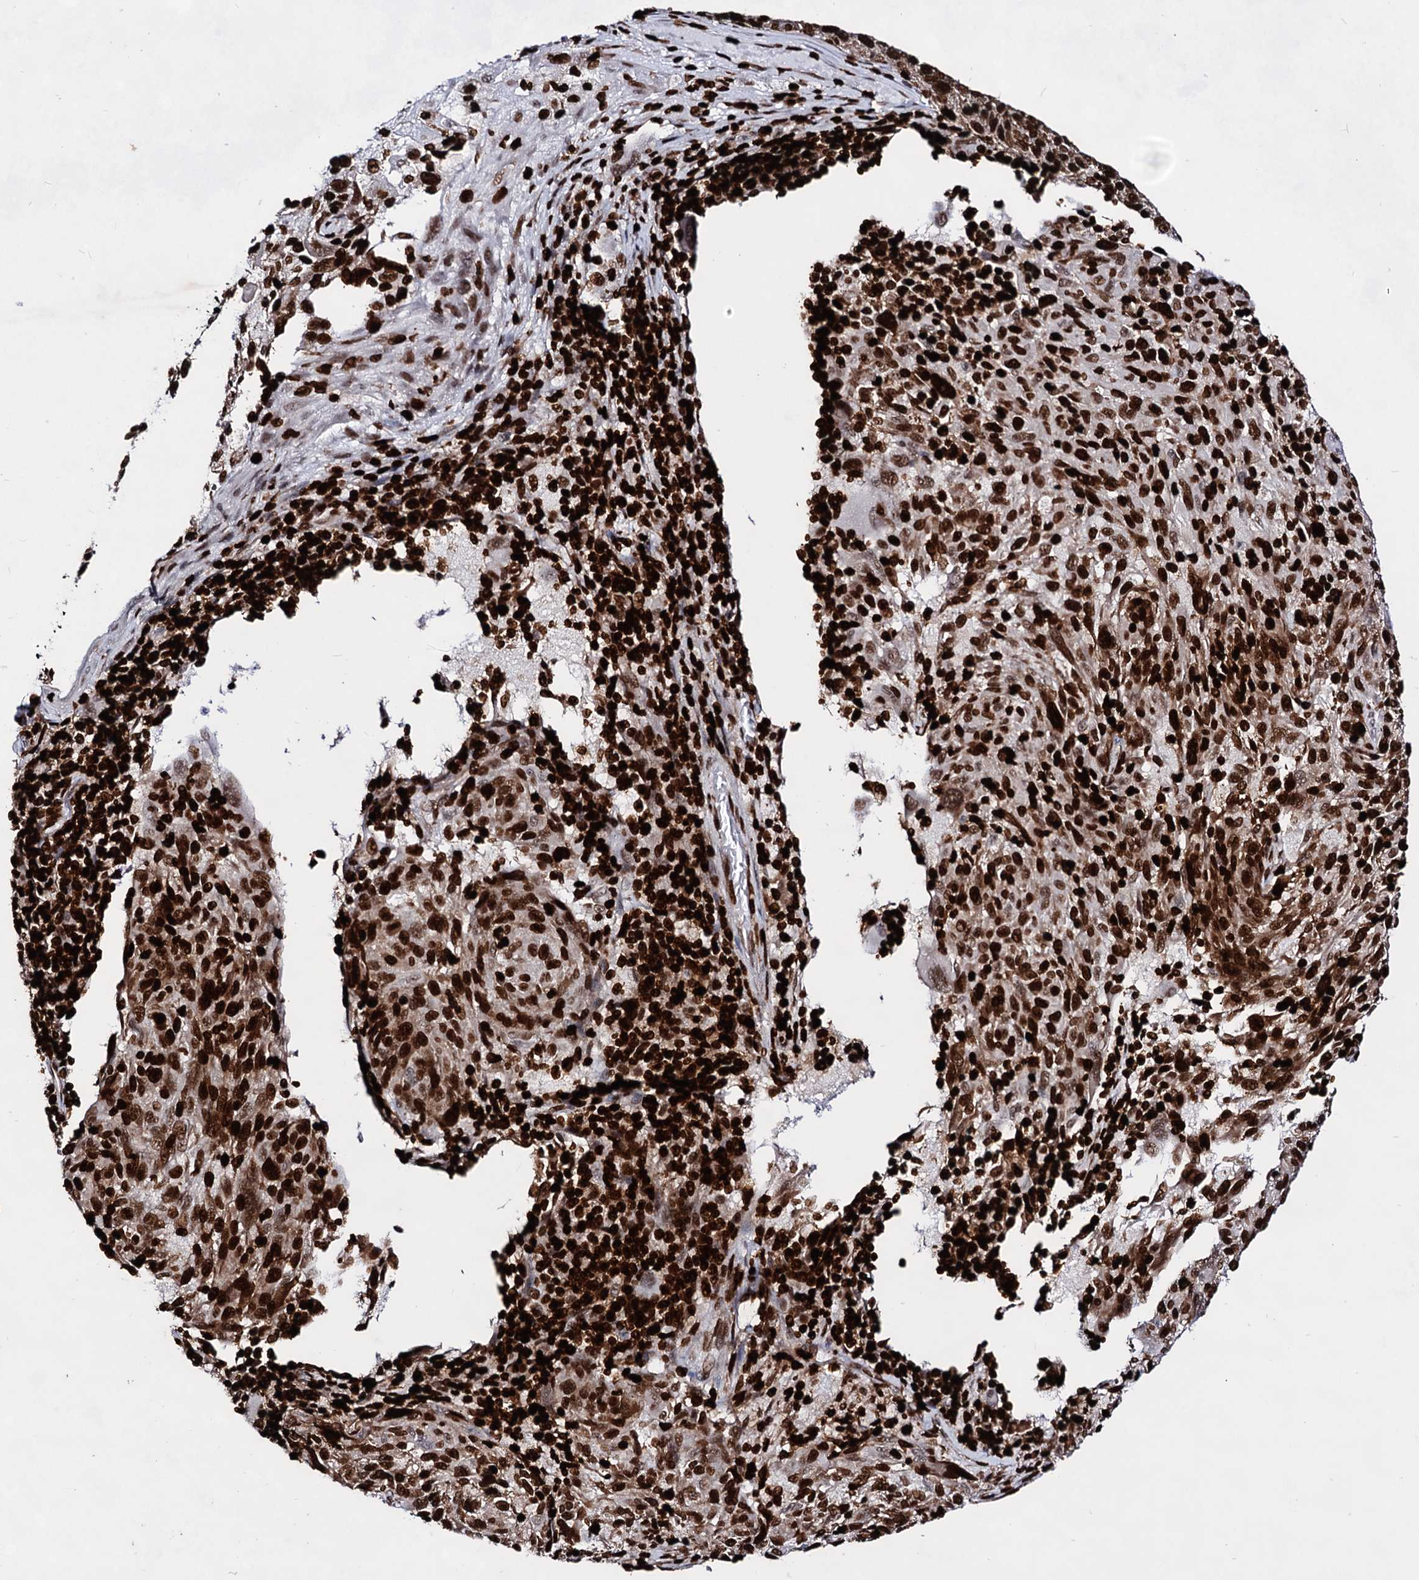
{"staining": {"intensity": "strong", "quantity": ">75%", "location": "nuclear"}, "tissue": "melanoma", "cell_type": "Tumor cells", "image_type": "cancer", "snomed": [{"axis": "morphology", "description": "Malignant melanoma, NOS"}, {"axis": "topography", "description": "Skin"}], "caption": "Protein staining exhibits strong nuclear expression in about >75% of tumor cells in melanoma.", "gene": "HMGB2", "patient": {"sex": "male", "age": 53}}